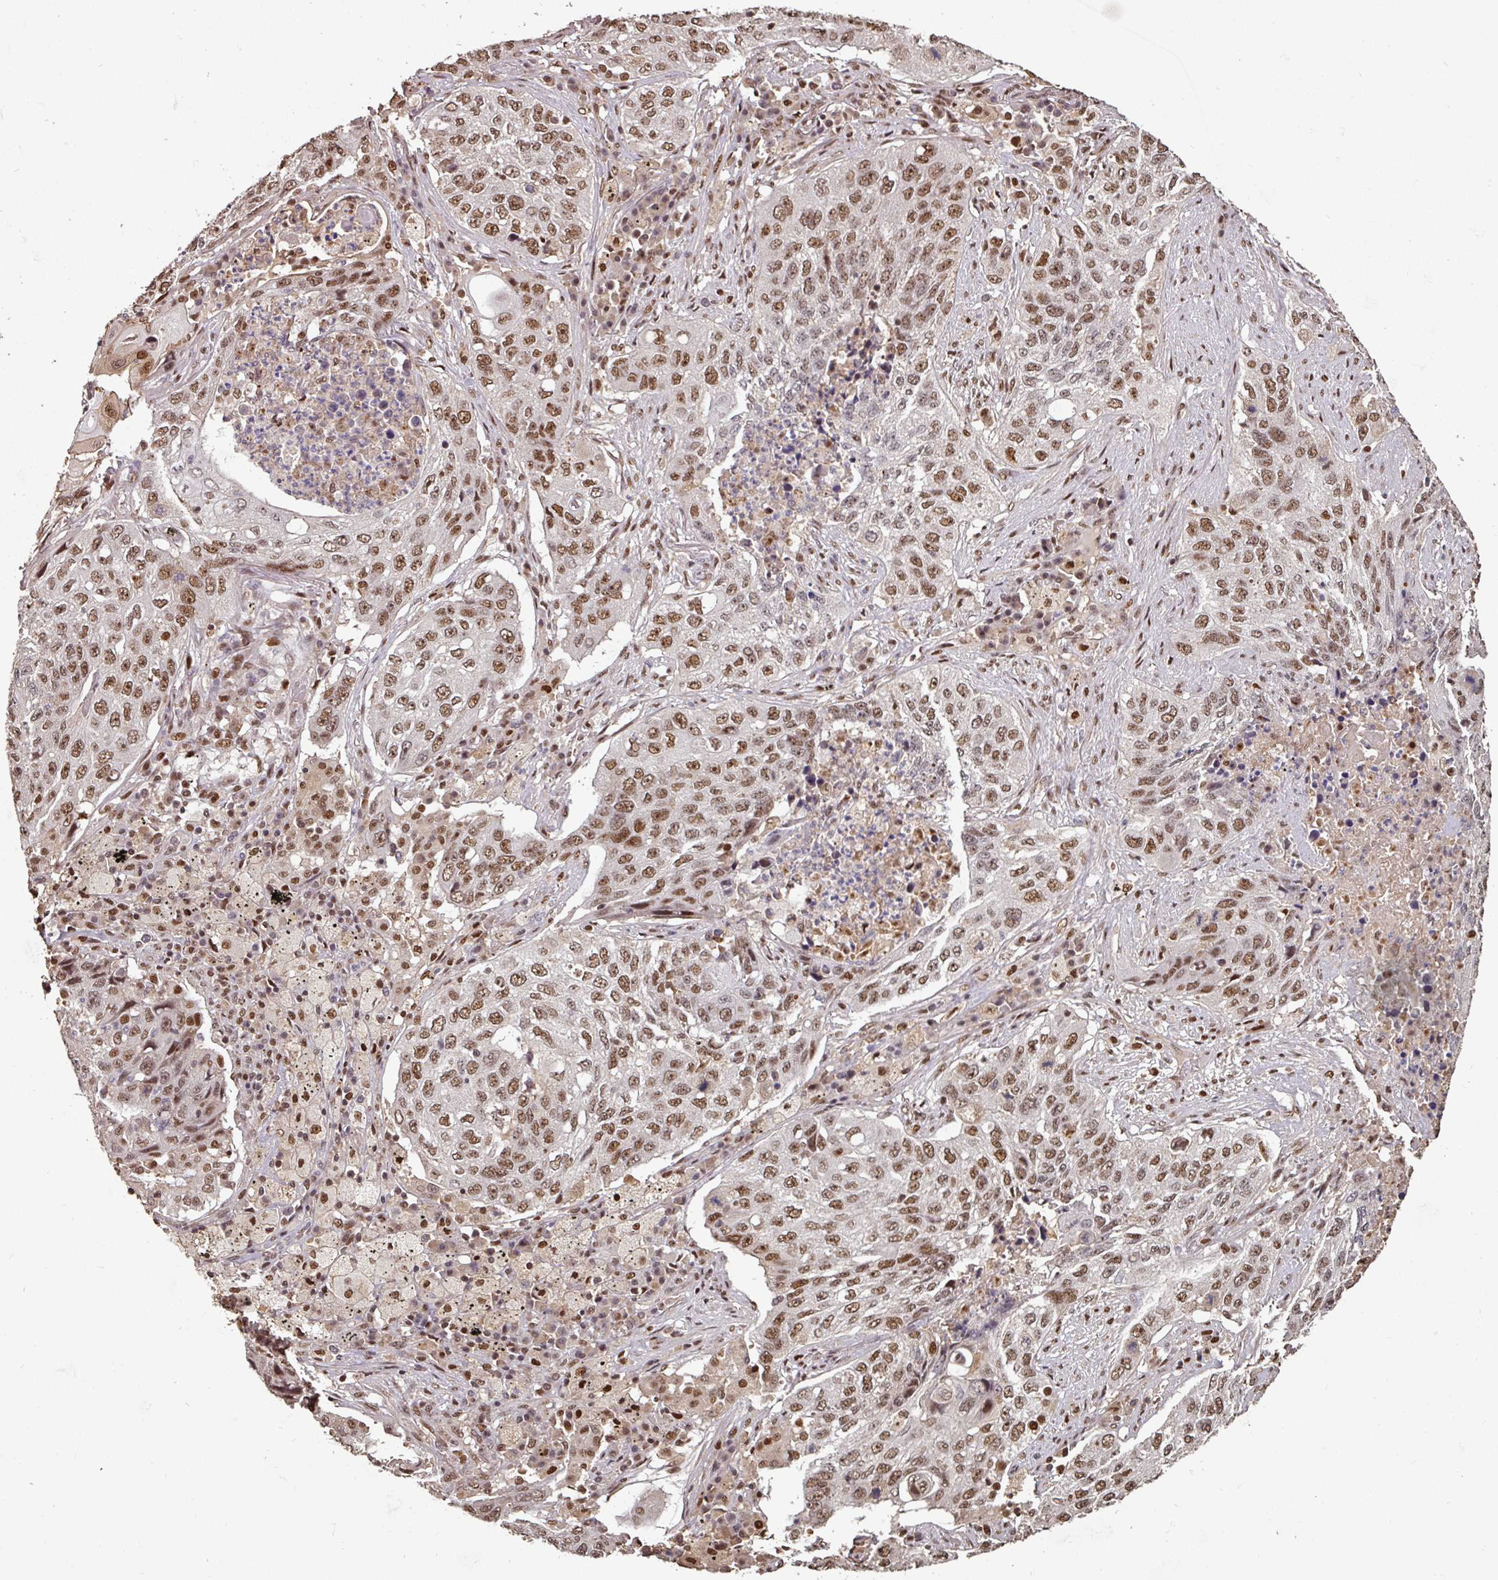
{"staining": {"intensity": "moderate", "quantity": ">75%", "location": "nuclear"}, "tissue": "lung cancer", "cell_type": "Tumor cells", "image_type": "cancer", "snomed": [{"axis": "morphology", "description": "Squamous cell carcinoma, NOS"}, {"axis": "topography", "description": "Lung"}], "caption": "About >75% of tumor cells in lung cancer (squamous cell carcinoma) exhibit moderate nuclear protein positivity as visualized by brown immunohistochemical staining.", "gene": "POLD1", "patient": {"sex": "female", "age": 63}}